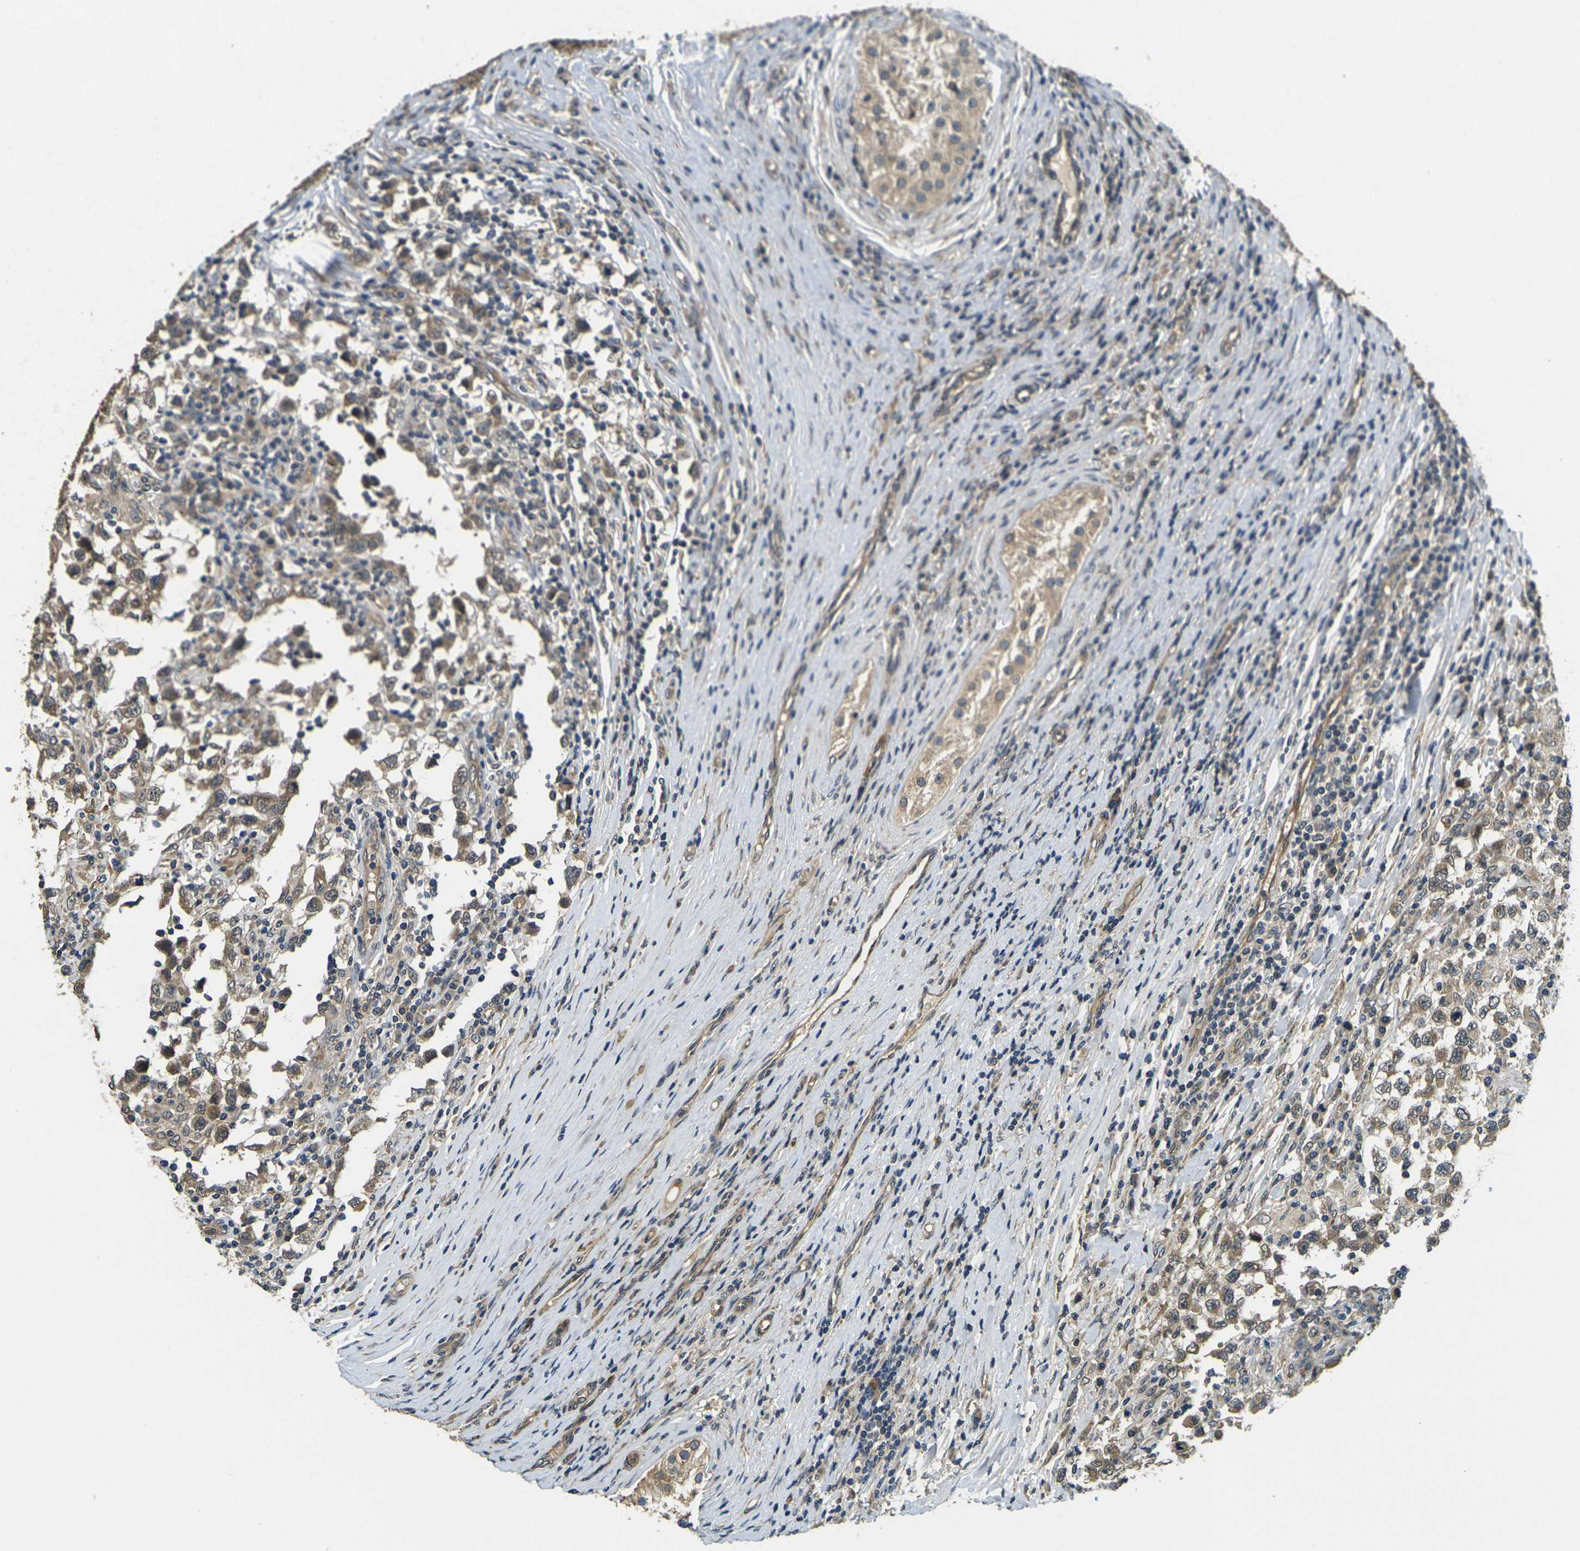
{"staining": {"intensity": "moderate", "quantity": "25%-75%", "location": "cytoplasmic/membranous"}, "tissue": "testis cancer", "cell_type": "Tumor cells", "image_type": "cancer", "snomed": [{"axis": "morphology", "description": "Carcinoma, Embryonal, NOS"}, {"axis": "topography", "description": "Testis"}], "caption": "Immunohistochemistry (IHC) photomicrograph of neoplastic tissue: human testis cancer (embryonal carcinoma) stained using immunohistochemistry (IHC) shows medium levels of moderate protein expression localized specifically in the cytoplasmic/membranous of tumor cells, appearing as a cytoplasmic/membranous brown color.", "gene": "FUT11", "patient": {"sex": "male", "age": 21}}